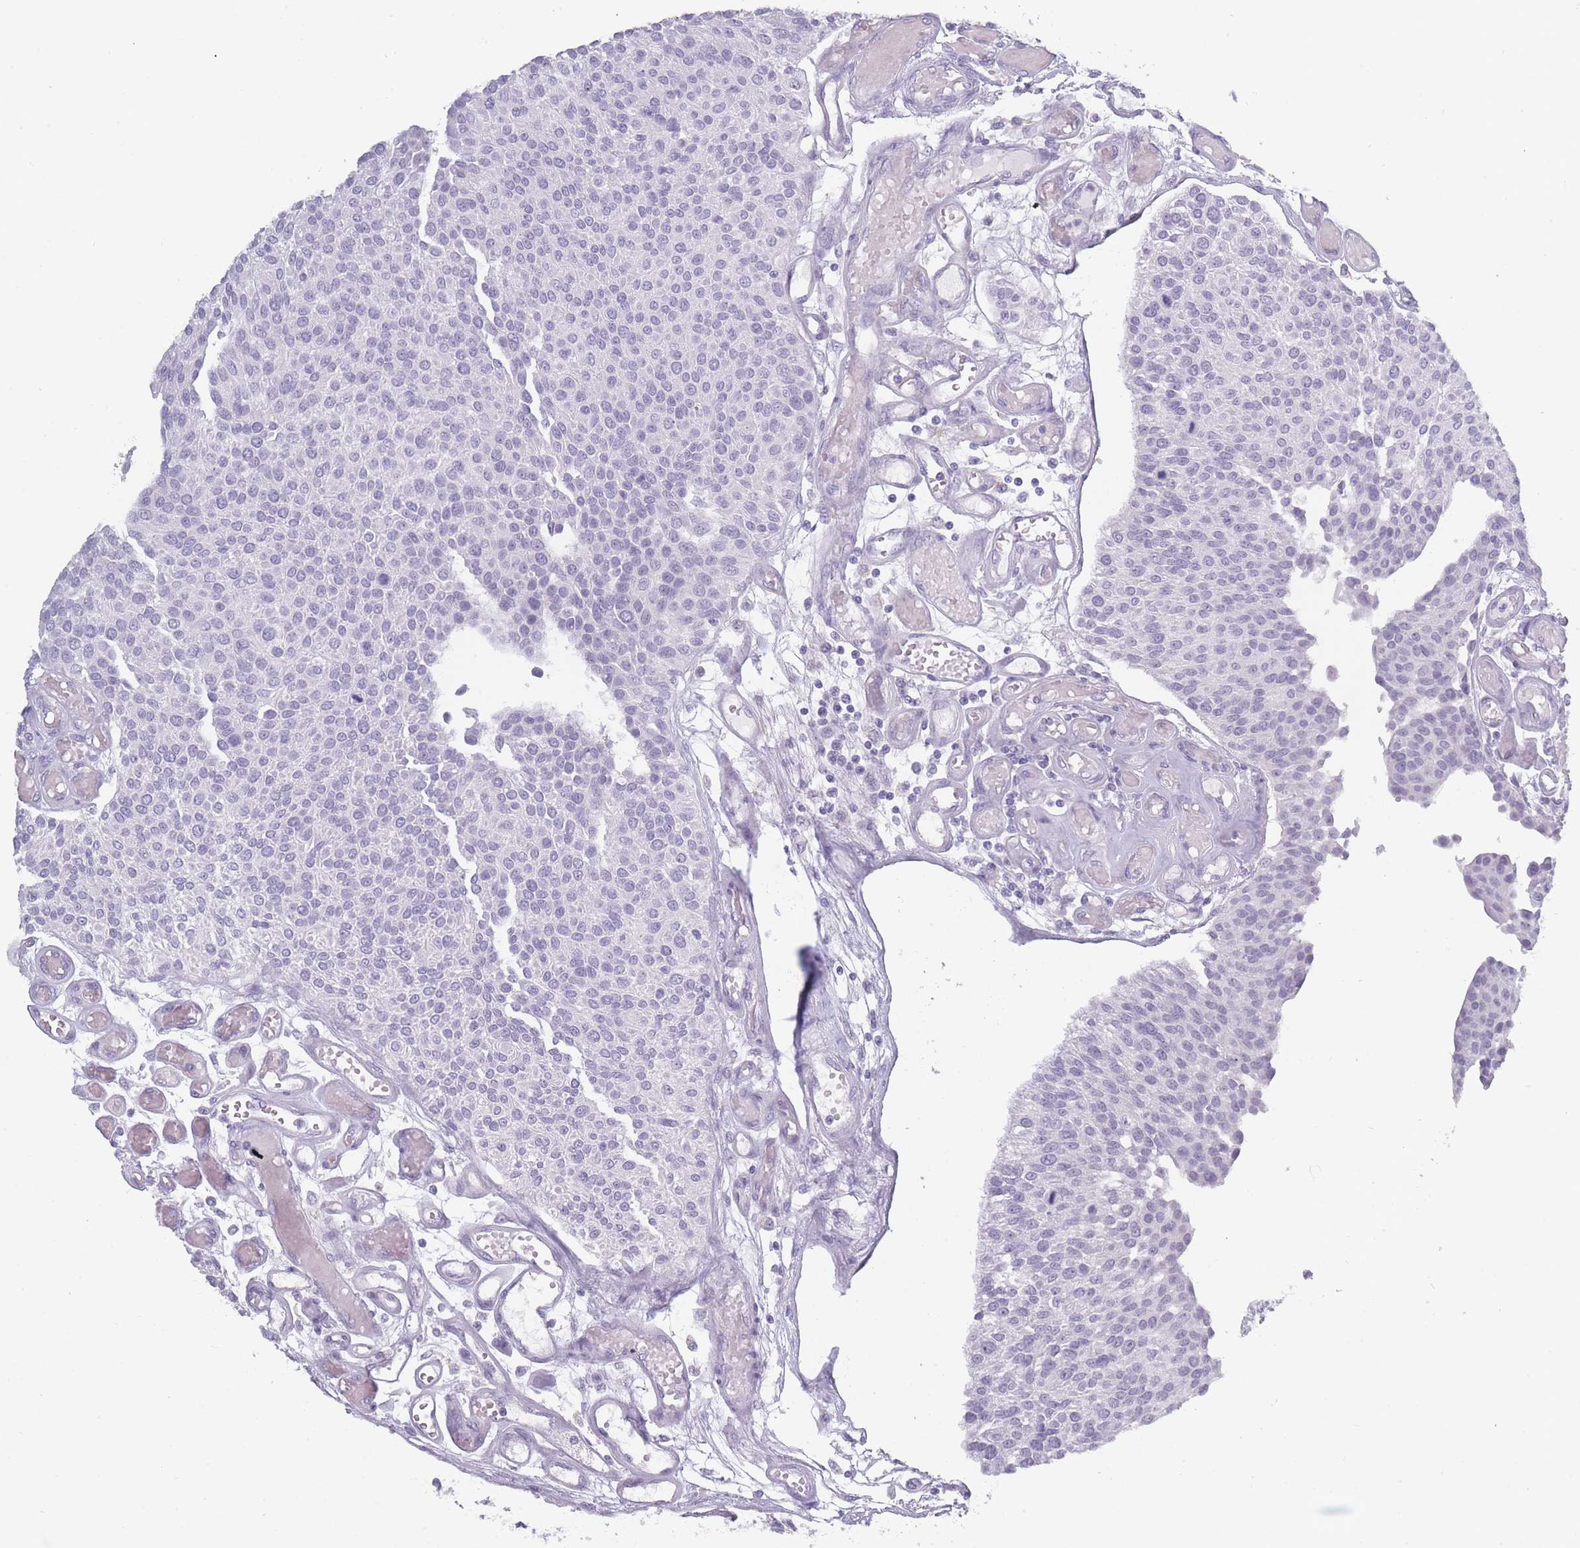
{"staining": {"intensity": "negative", "quantity": "none", "location": "none"}, "tissue": "urothelial cancer", "cell_type": "Tumor cells", "image_type": "cancer", "snomed": [{"axis": "morphology", "description": "Urothelial carcinoma, NOS"}, {"axis": "topography", "description": "Urinary bladder"}], "caption": "DAB (3,3'-diaminobenzidine) immunohistochemical staining of human urothelial cancer shows no significant expression in tumor cells.", "gene": "ROS1", "patient": {"sex": "male", "age": 55}}